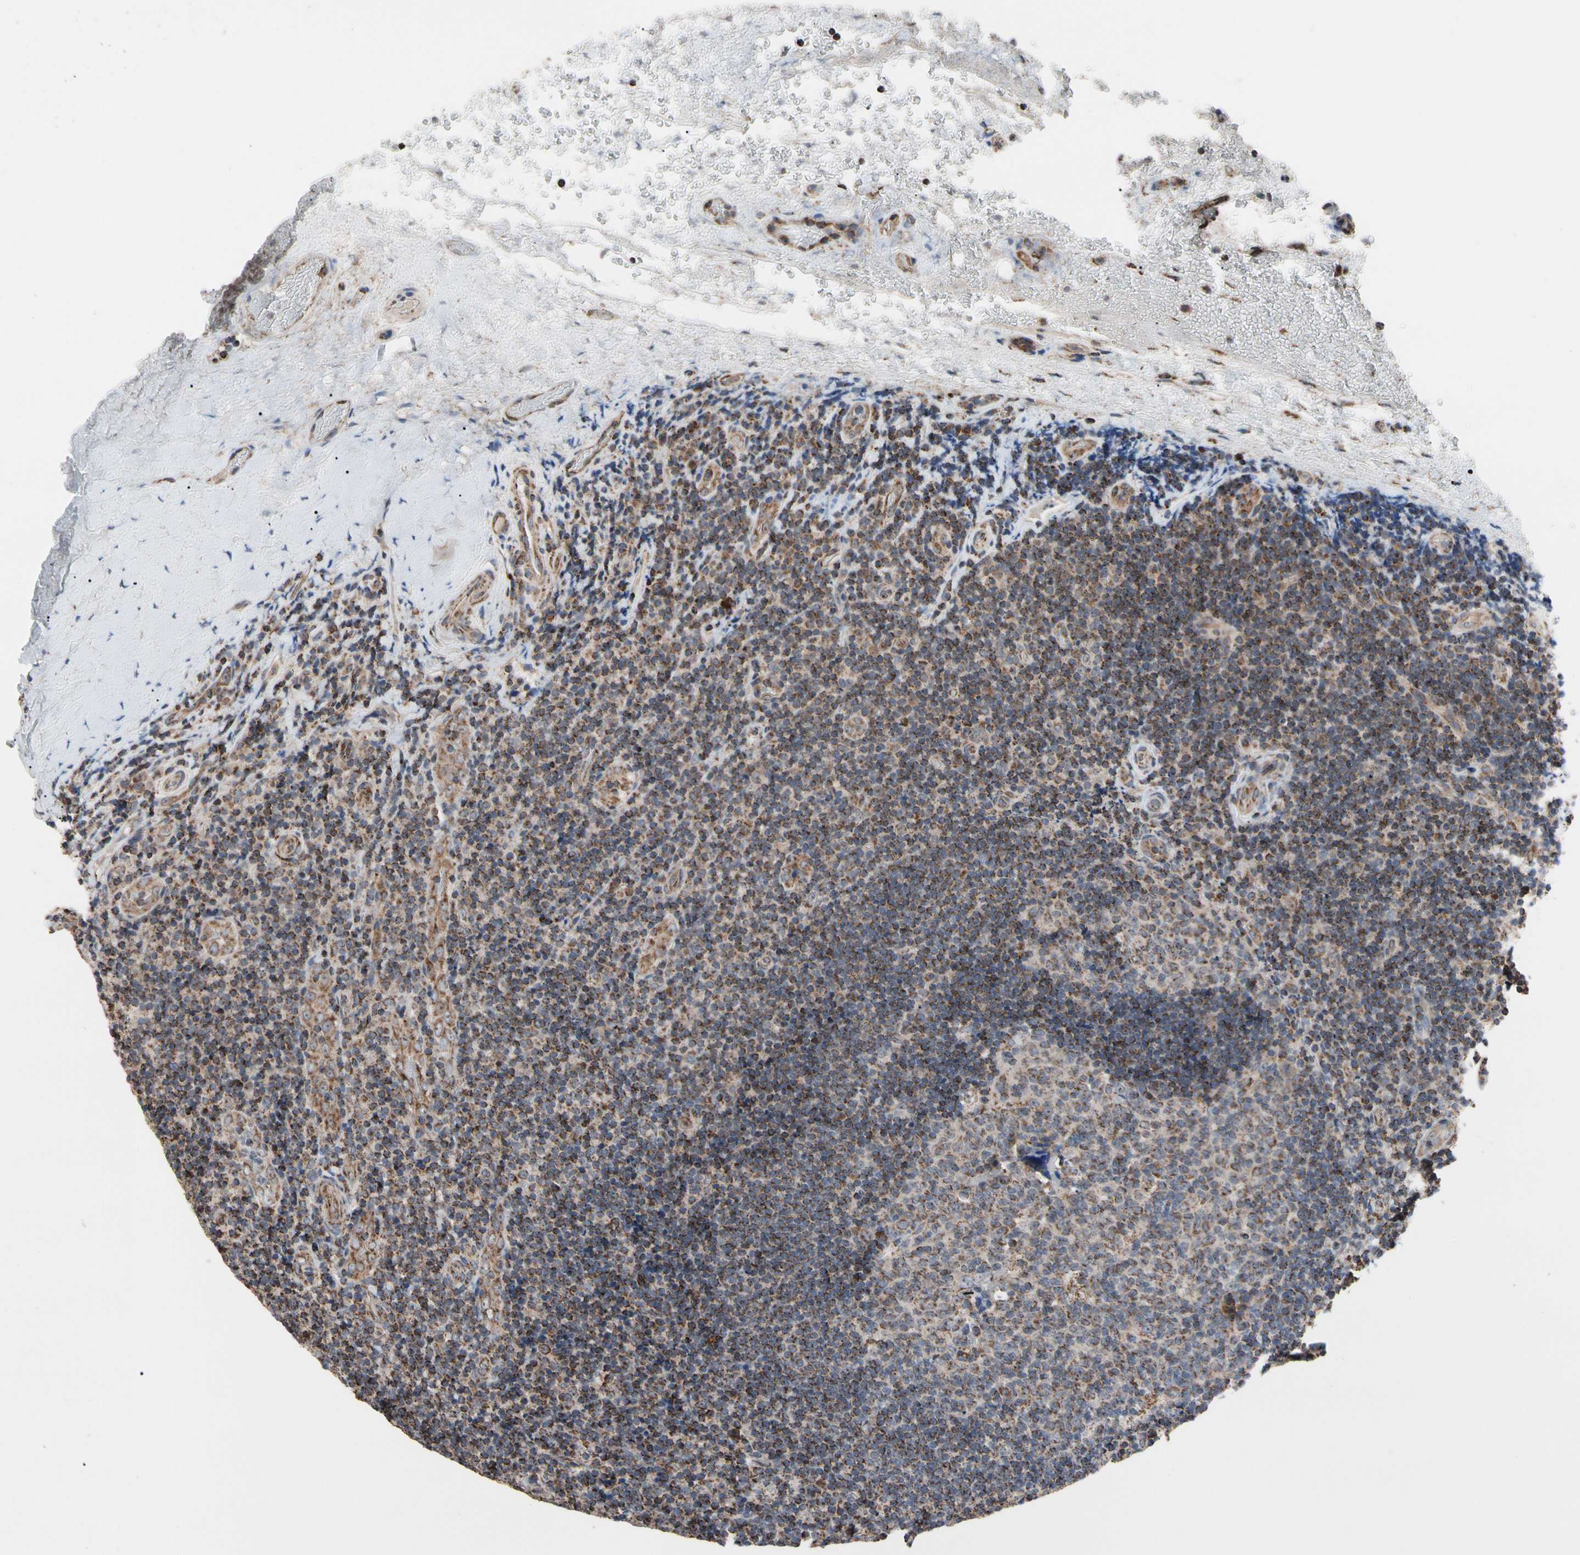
{"staining": {"intensity": "strong", "quantity": ">75%", "location": "cytoplasmic/membranous"}, "tissue": "lymphoma", "cell_type": "Tumor cells", "image_type": "cancer", "snomed": [{"axis": "morphology", "description": "Malignant lymphoma, non-Hodgkin's type, High grade"}, {"axis": "topography", "description": "Tonsil"}], "caption": "Protein positivity by immunohistochemistry reveals strong cytoplasmic/membranous staining in about >75% of tumor cells in lymphoma. (brown staining indicates protein expression, while blue staining denotes nuclei).", "gene": "FAM110B", "patient": {"sex": "female", "age": 36}}